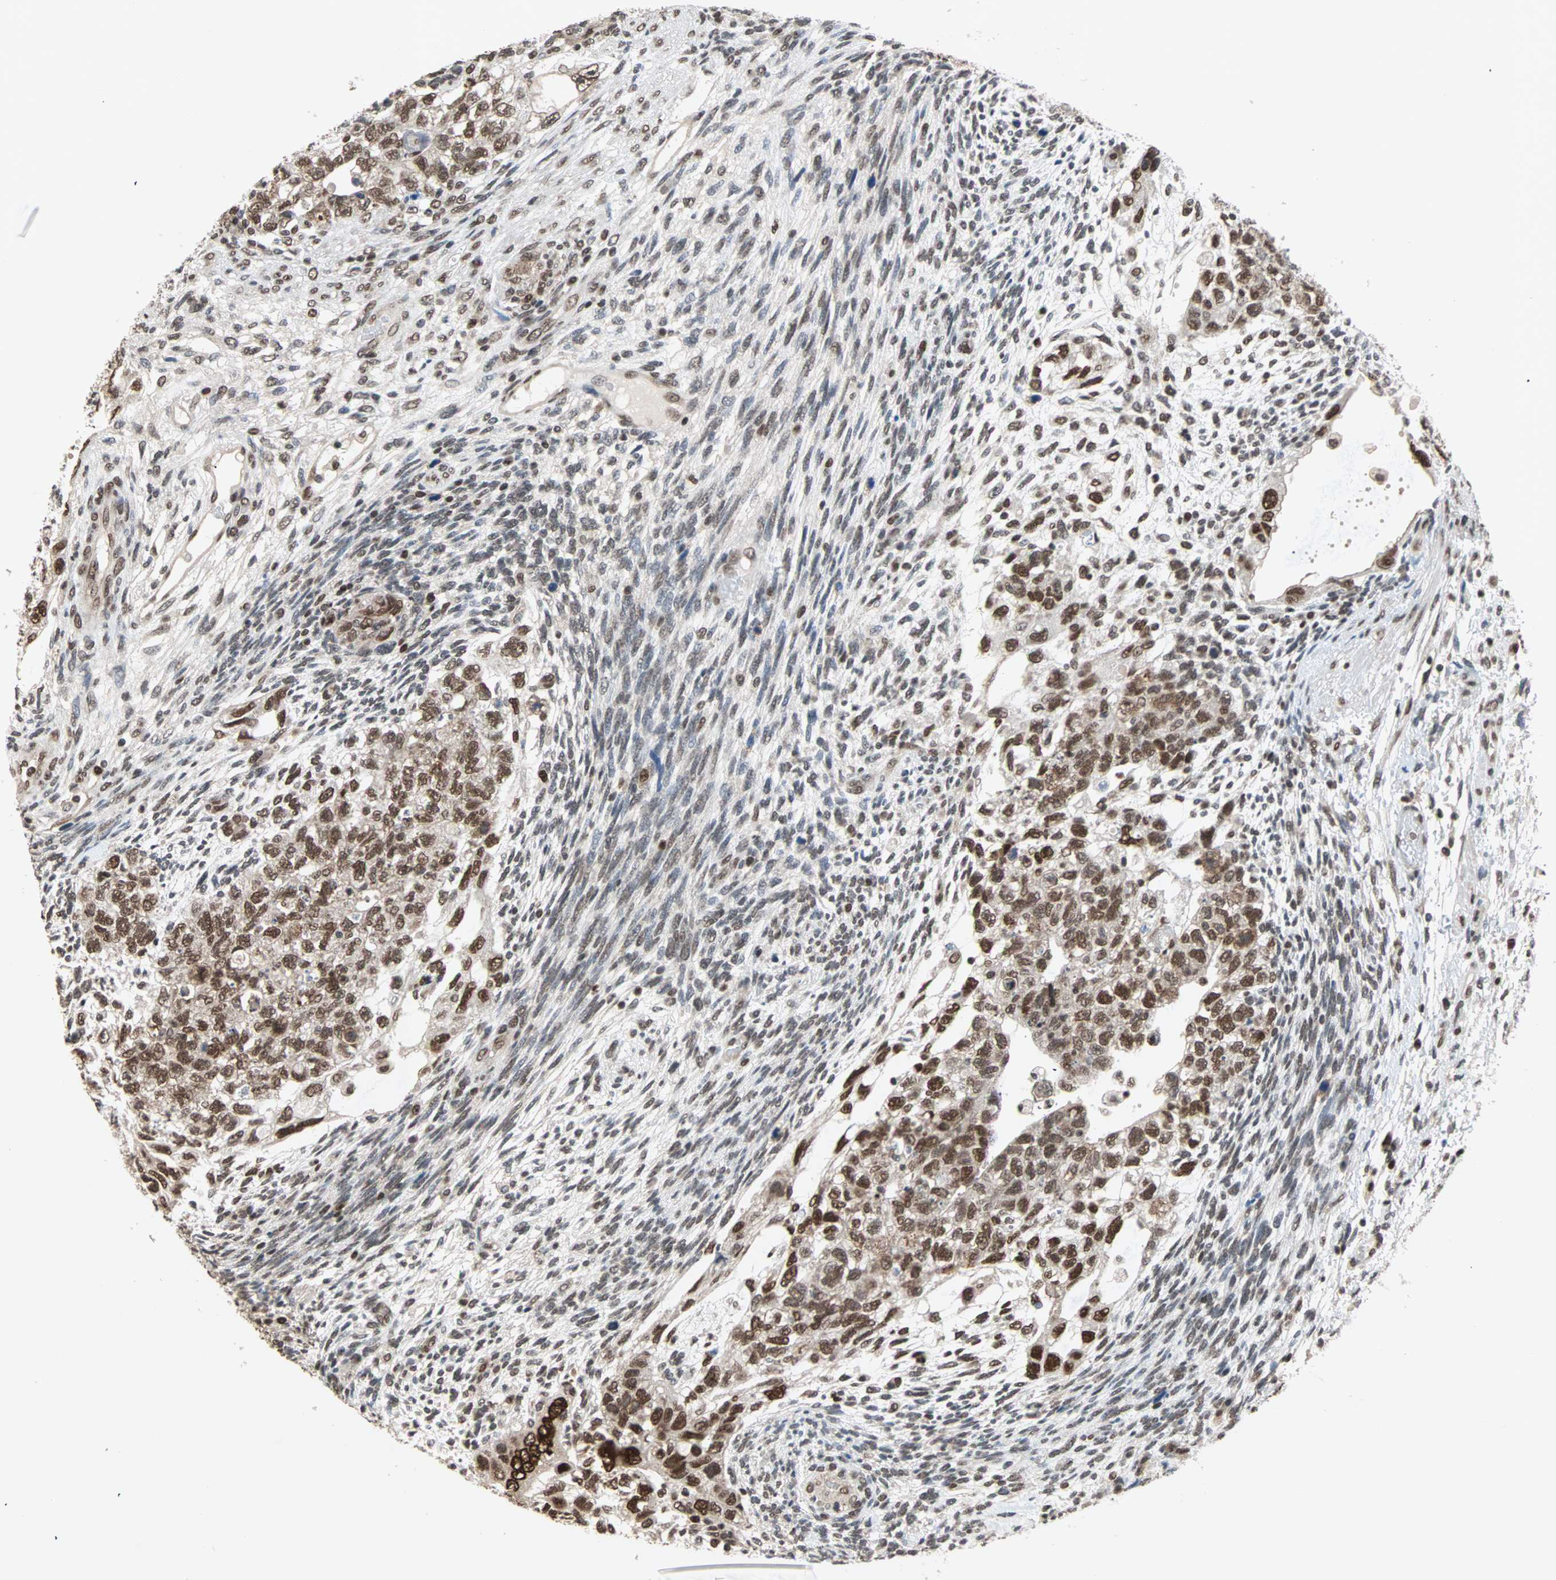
{"staining": {"intensity": "strong", "quantity": ">75%", "location": "nuclear"}, "tissue": "testis cancer", "cell_type": "Tumor cells", "image_type": "cancer", "snomed": [{"axis": "morphology", "description": "Normal tissue, NOS"}, {"axis": "morphology", "description": "Carcinoma, Embryonal, NOS"}, {"axis": "topography", "description": "Testis"}], "caption": "Immunohistochemical staining of embryonal carcinoma (testis) demonstrates strong nuclear protein positivity in approximately >75% of tumor cells.", "gene": "DAZAP1", "patient": {"sex": "male", "age": 36}}